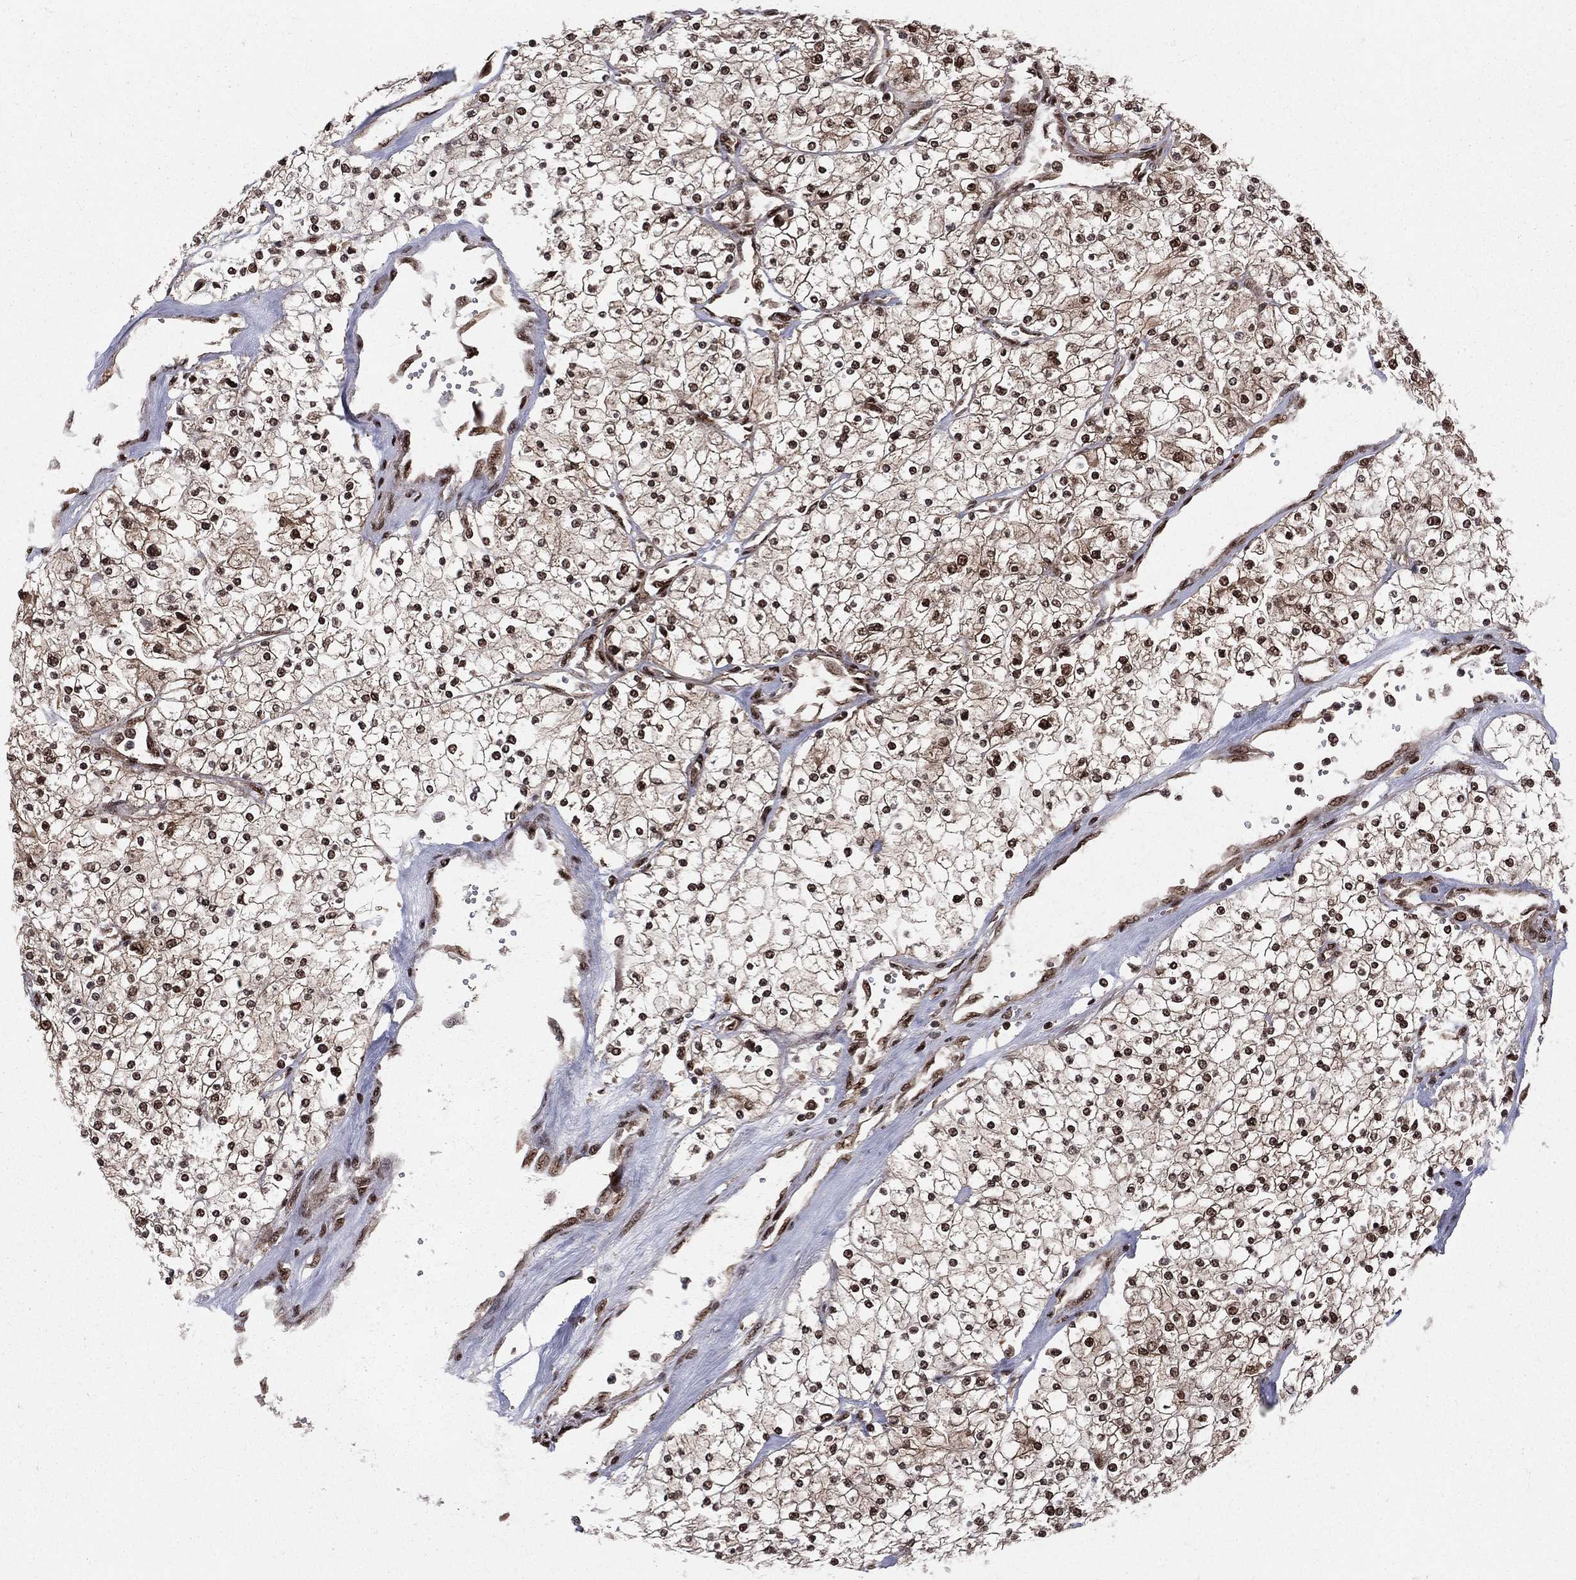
{"staining": {"intensity": "strong", "quantity": ">75%", "location": "nuclear"}, "tissue": "renal cancer", "cell_type": "Tumor cells", "image_type": "cancer", "snomed": [{"axis": "morphology", "description": "Adenocarcinoma, NOS"}, {"axis": "topography", "description": "Kidney"}], "caption": "Immunohistochemical staining of human renal cancer demonstrates high levels of strong nuclear staining in approximately >75% of tumor cells. (brown staining indicates protein expression, while blue staining denotes nuclei).", "gene": "COPS4", "patient": {"sex": "male", "age": 80}}